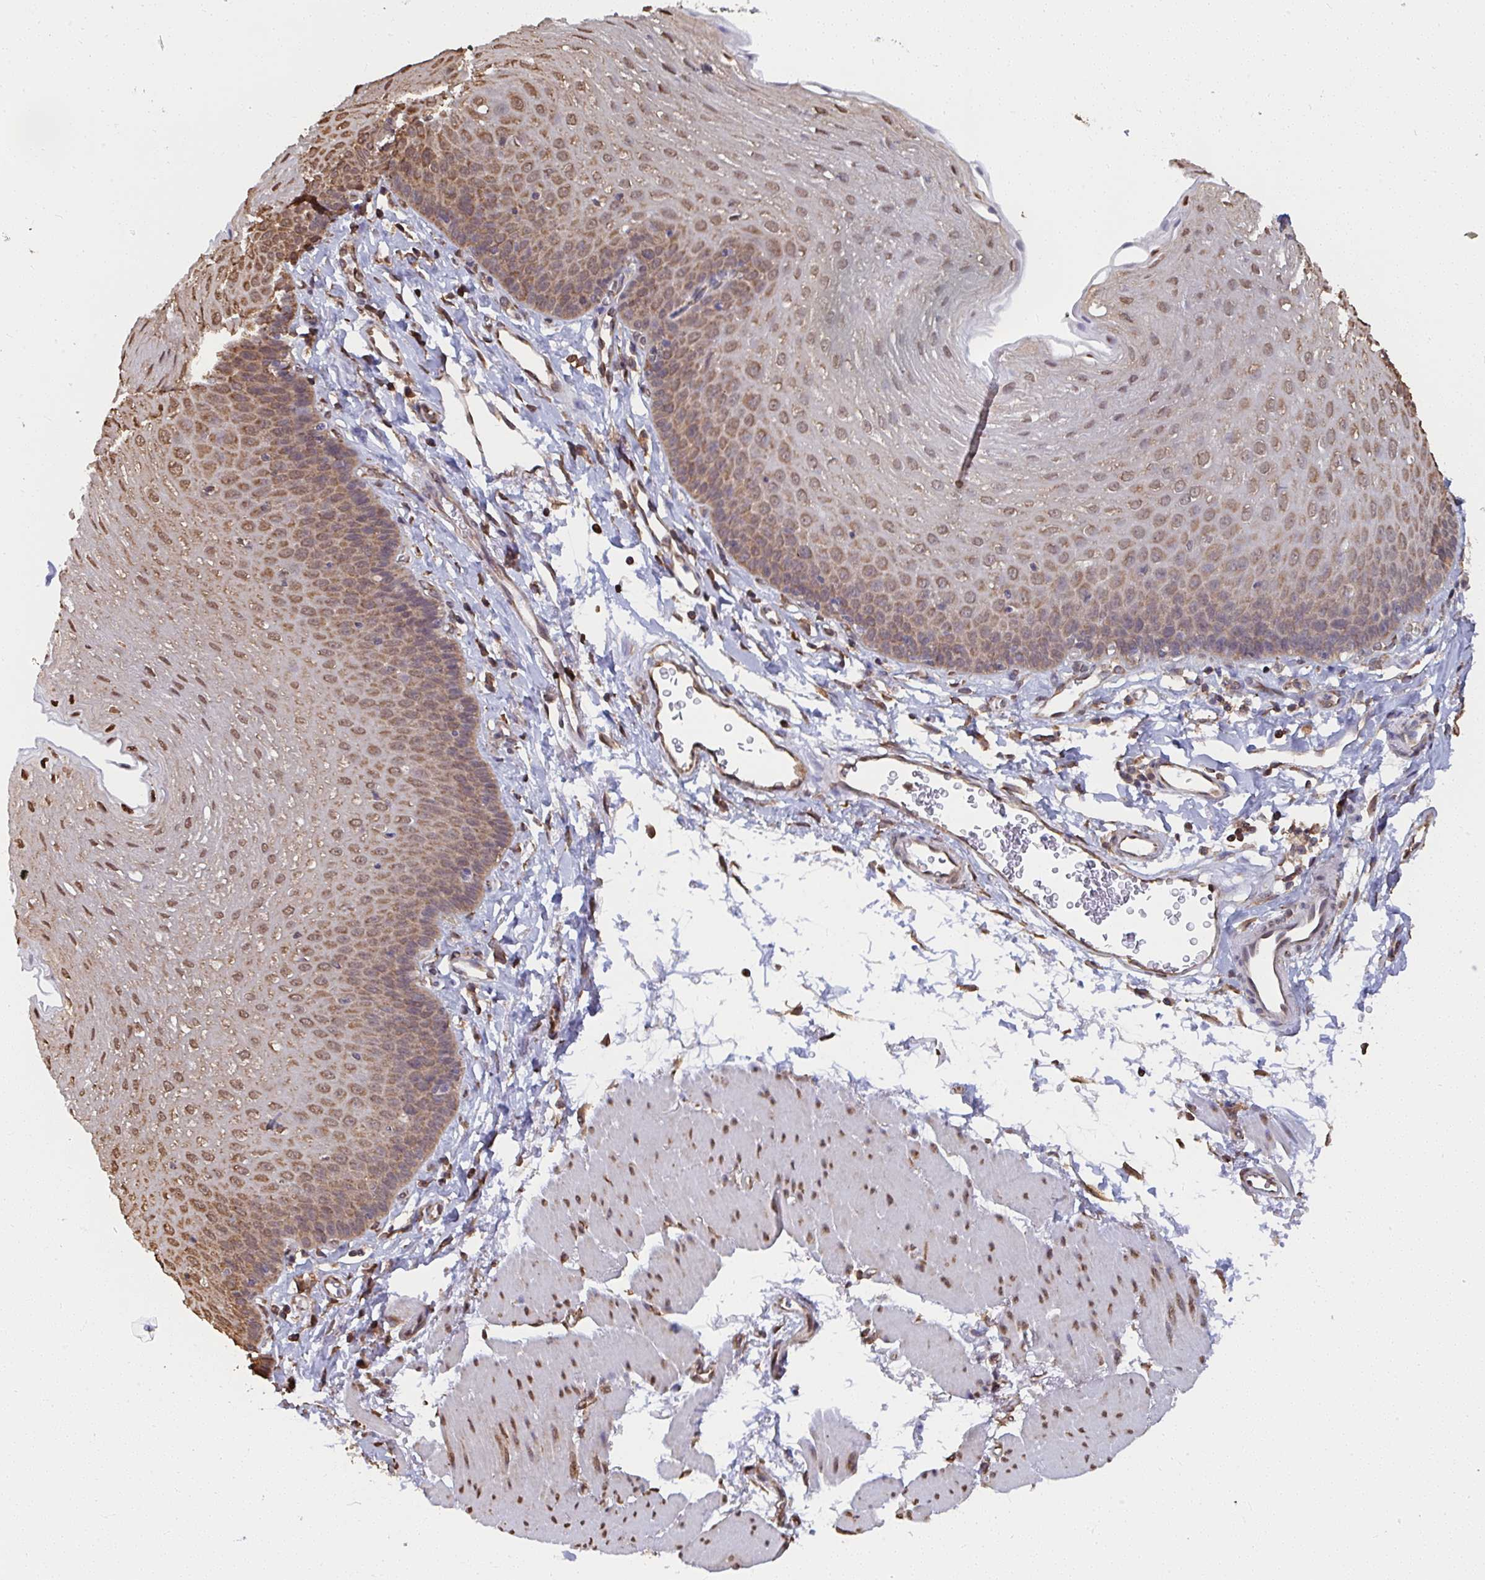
{"staining": {"intensity": "moderate", "quantity": ">75%", "location": "cytoplasmic/membranous,nuclear"}, "tissue": "esophagus", "cell_type": "Squamous epithelial cells", "image_type": "normal", "snomed": [{"axis": "morphology", "description": "Normal tissue, NOS"}, {"axis": "topography", "description": "Esophagus"}], "caption": "This photomicrograph displays immunohistochemistry staining of unremarkable esophagus, with medium moderate cytoplasmic/membranous,nuclear staining in about >75% of squamous epithelial cells.", "gene": "SYNCRIP", "patient": {"sex": "female", "age": 81}}